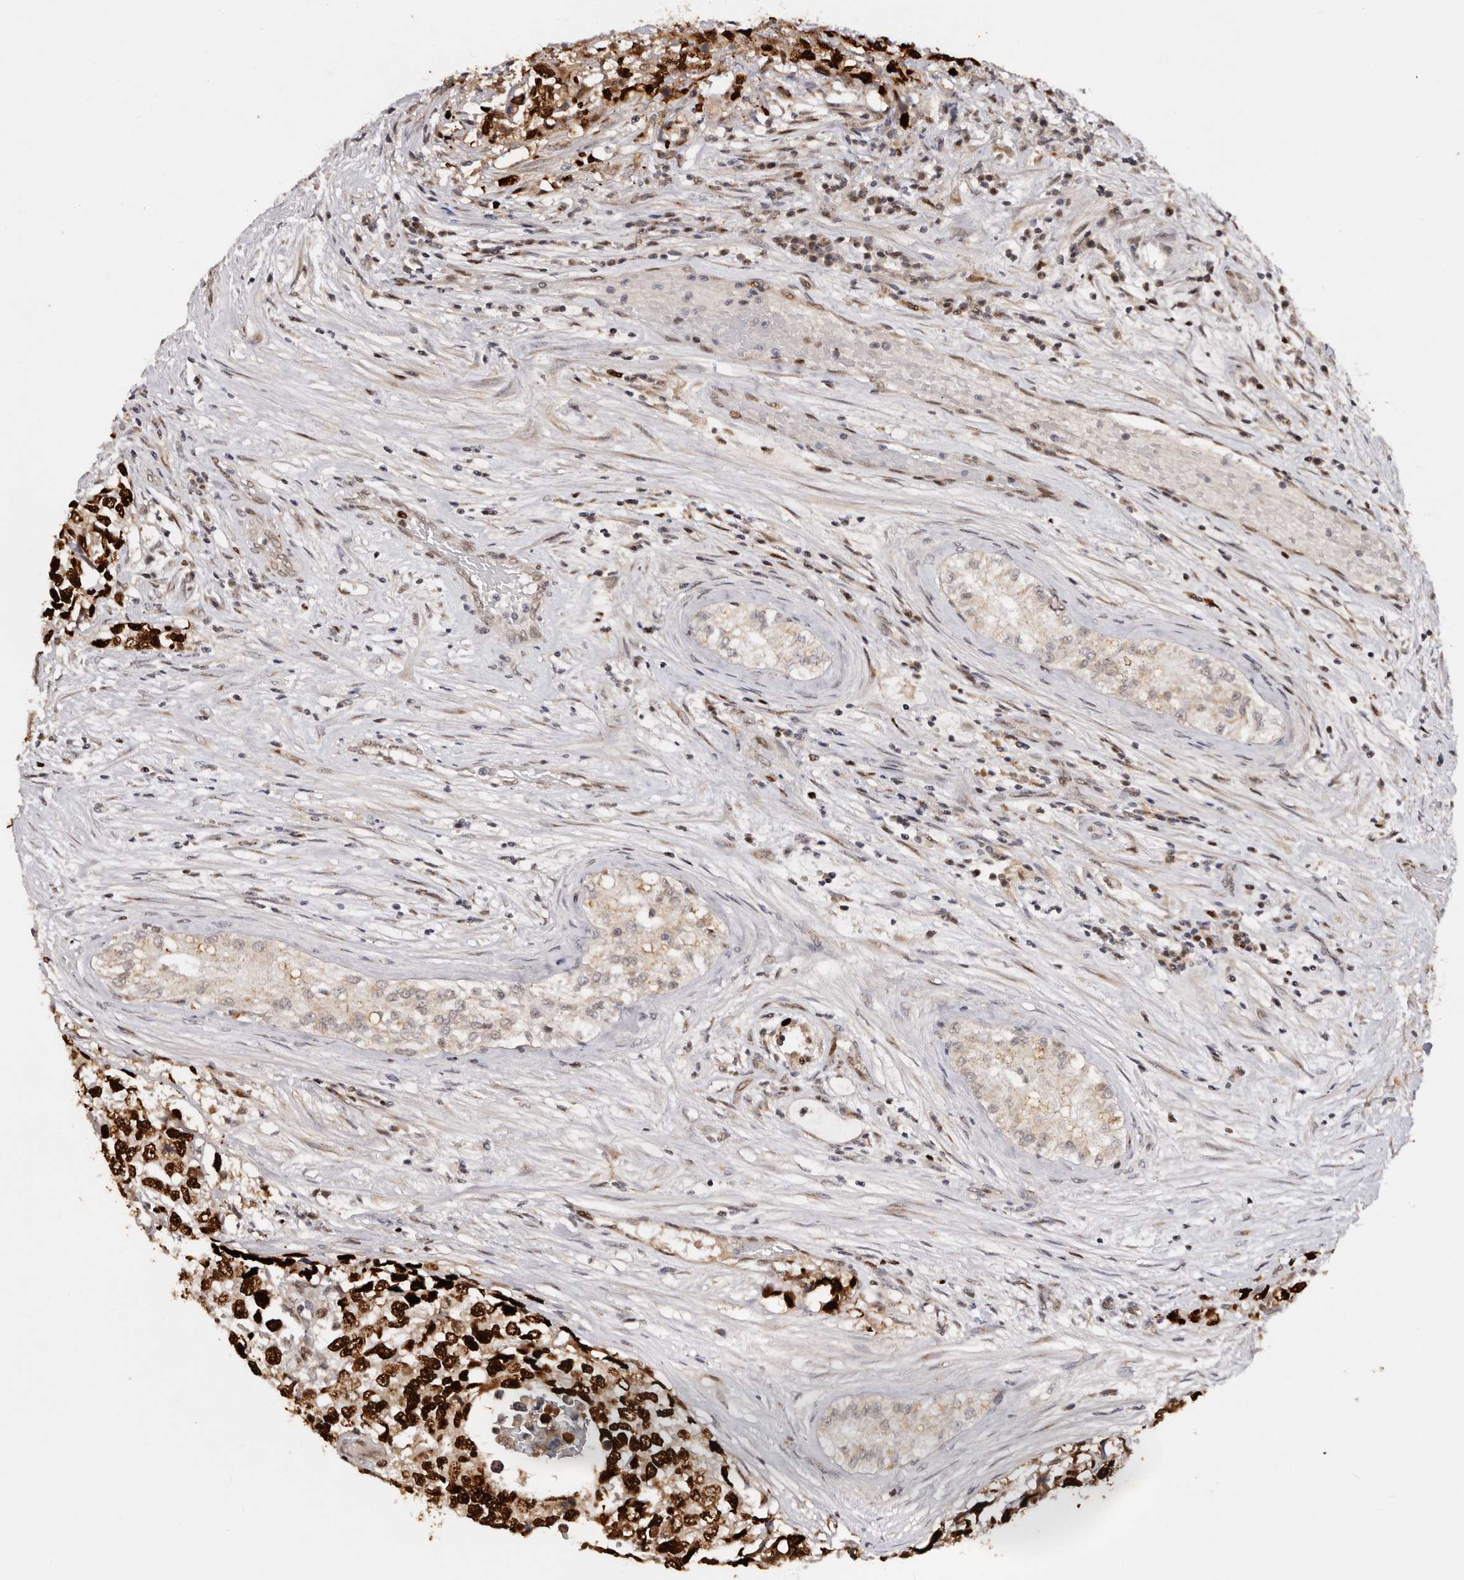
{"staining": {"intensity": "strong", "quantity": ">75%", "location": "nuclear"}, "tissue": "testis cancer", "cell_type": "Tumor cells", "image_type": "cancer", "snomed": [{"axis": "morphology", "description": "Carcinoma, Embryonal, NOS"}, {"axis": "topography", "description": "Testis"}], "caption": "Testis embryonal carcinoma stained with a protein marker displays strong staining in tumor cells.", "gene": "KLF7", "patient": {"sex": "male", "age": 28}}